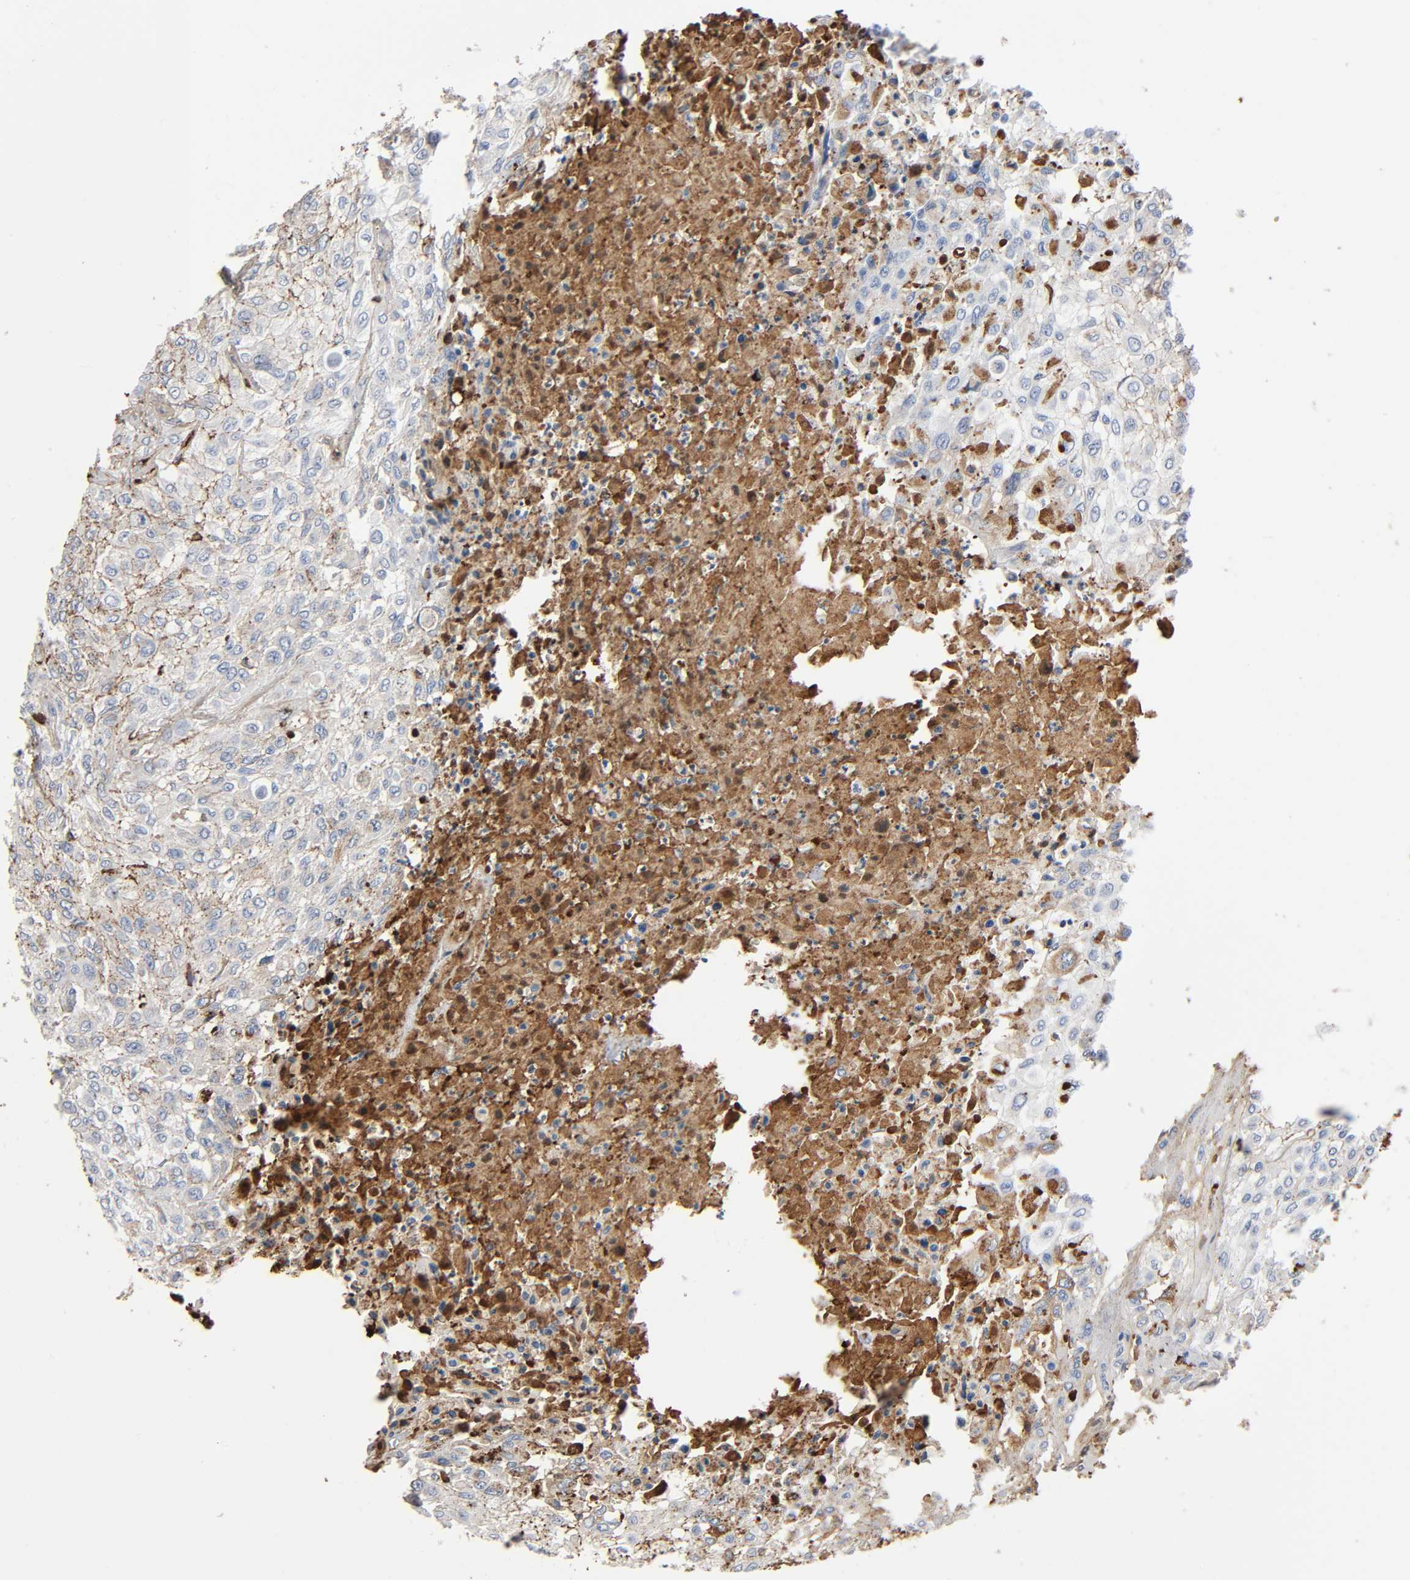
{"staining": {"intensity": "moderate", "quantity": "25%-75%", "location": "cytoplasmic/membranous"}, "tissue": "urothelial cancer", "cell_type": "Tumor cells", "image_type": "cancer", "snomed": [{"axis": "morphology", "description": "Urothelial carcinoma, High grade"}, {"axis": "topography", "description": "Urinary bladder"}], "caption": "Immunohistochemical staining of human urothelial cancer exhibits medium levels of moderate cytoplasmic/membranous protein expression in approximately 25%-75% of tumor cells.", "gene": "C3", "patient": {"sex": "male", "age": 57}}